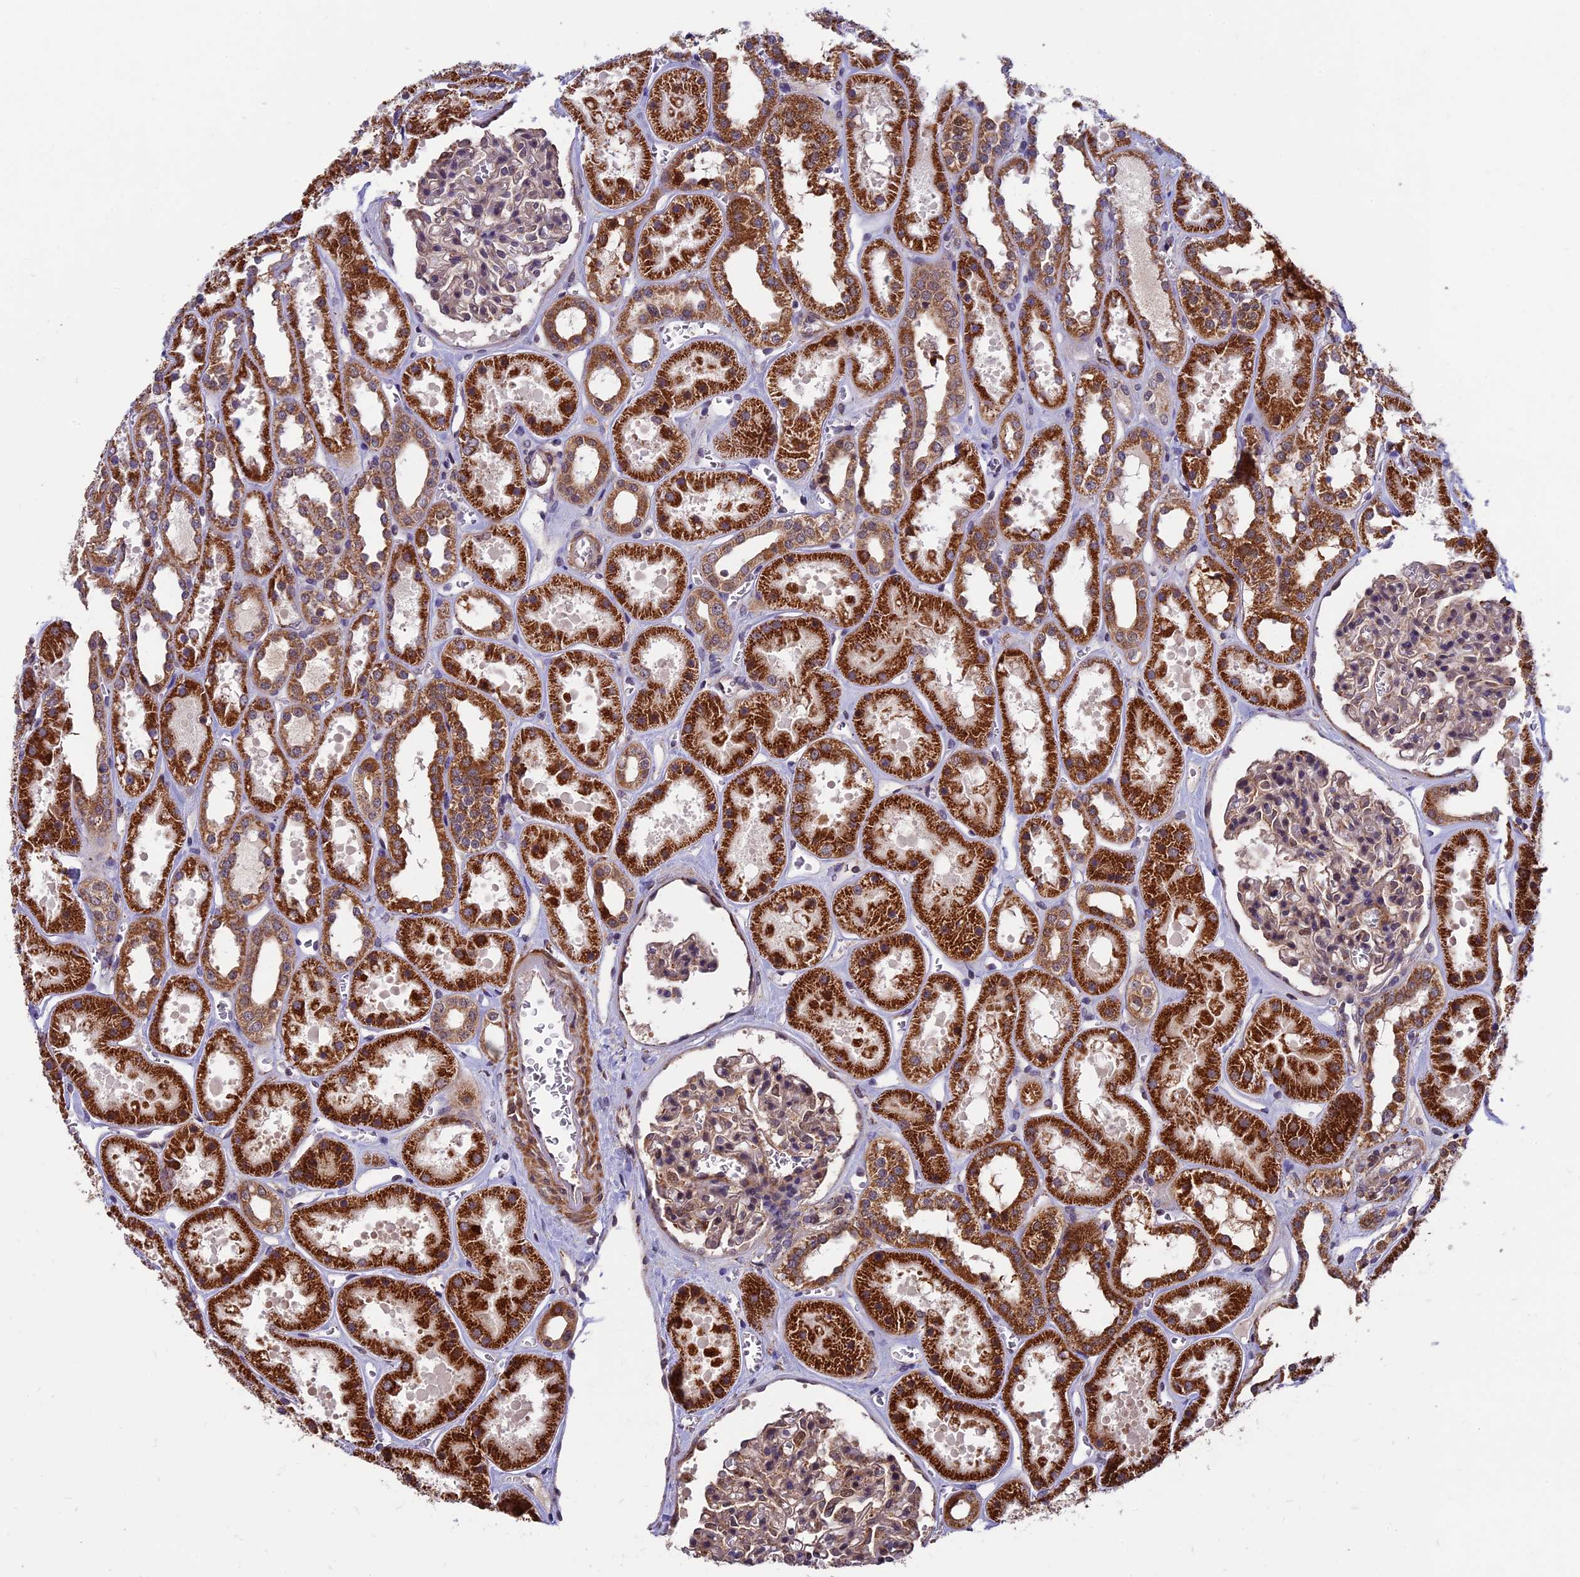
{"staining": {"intensity": "weak", "quantity": ">75%", "location": "cytoplasmic/membranous"}, "tissue": "kidney", "cell_type": "Cells in glomeruli", "image_type": "normal", "snomed": [{"axis": "morphology", "description": "Normal tissue, NOS"}, {"axis": "topography", "description": "Kidney"}], "caption": "Human kidney stained for a protein (brown) shows weak cytoplasmic/membranous positive expression in about >75% of cells in glomeruli.", "gene": "RNF17", "patient": {"sex": "female", "age": 41}}